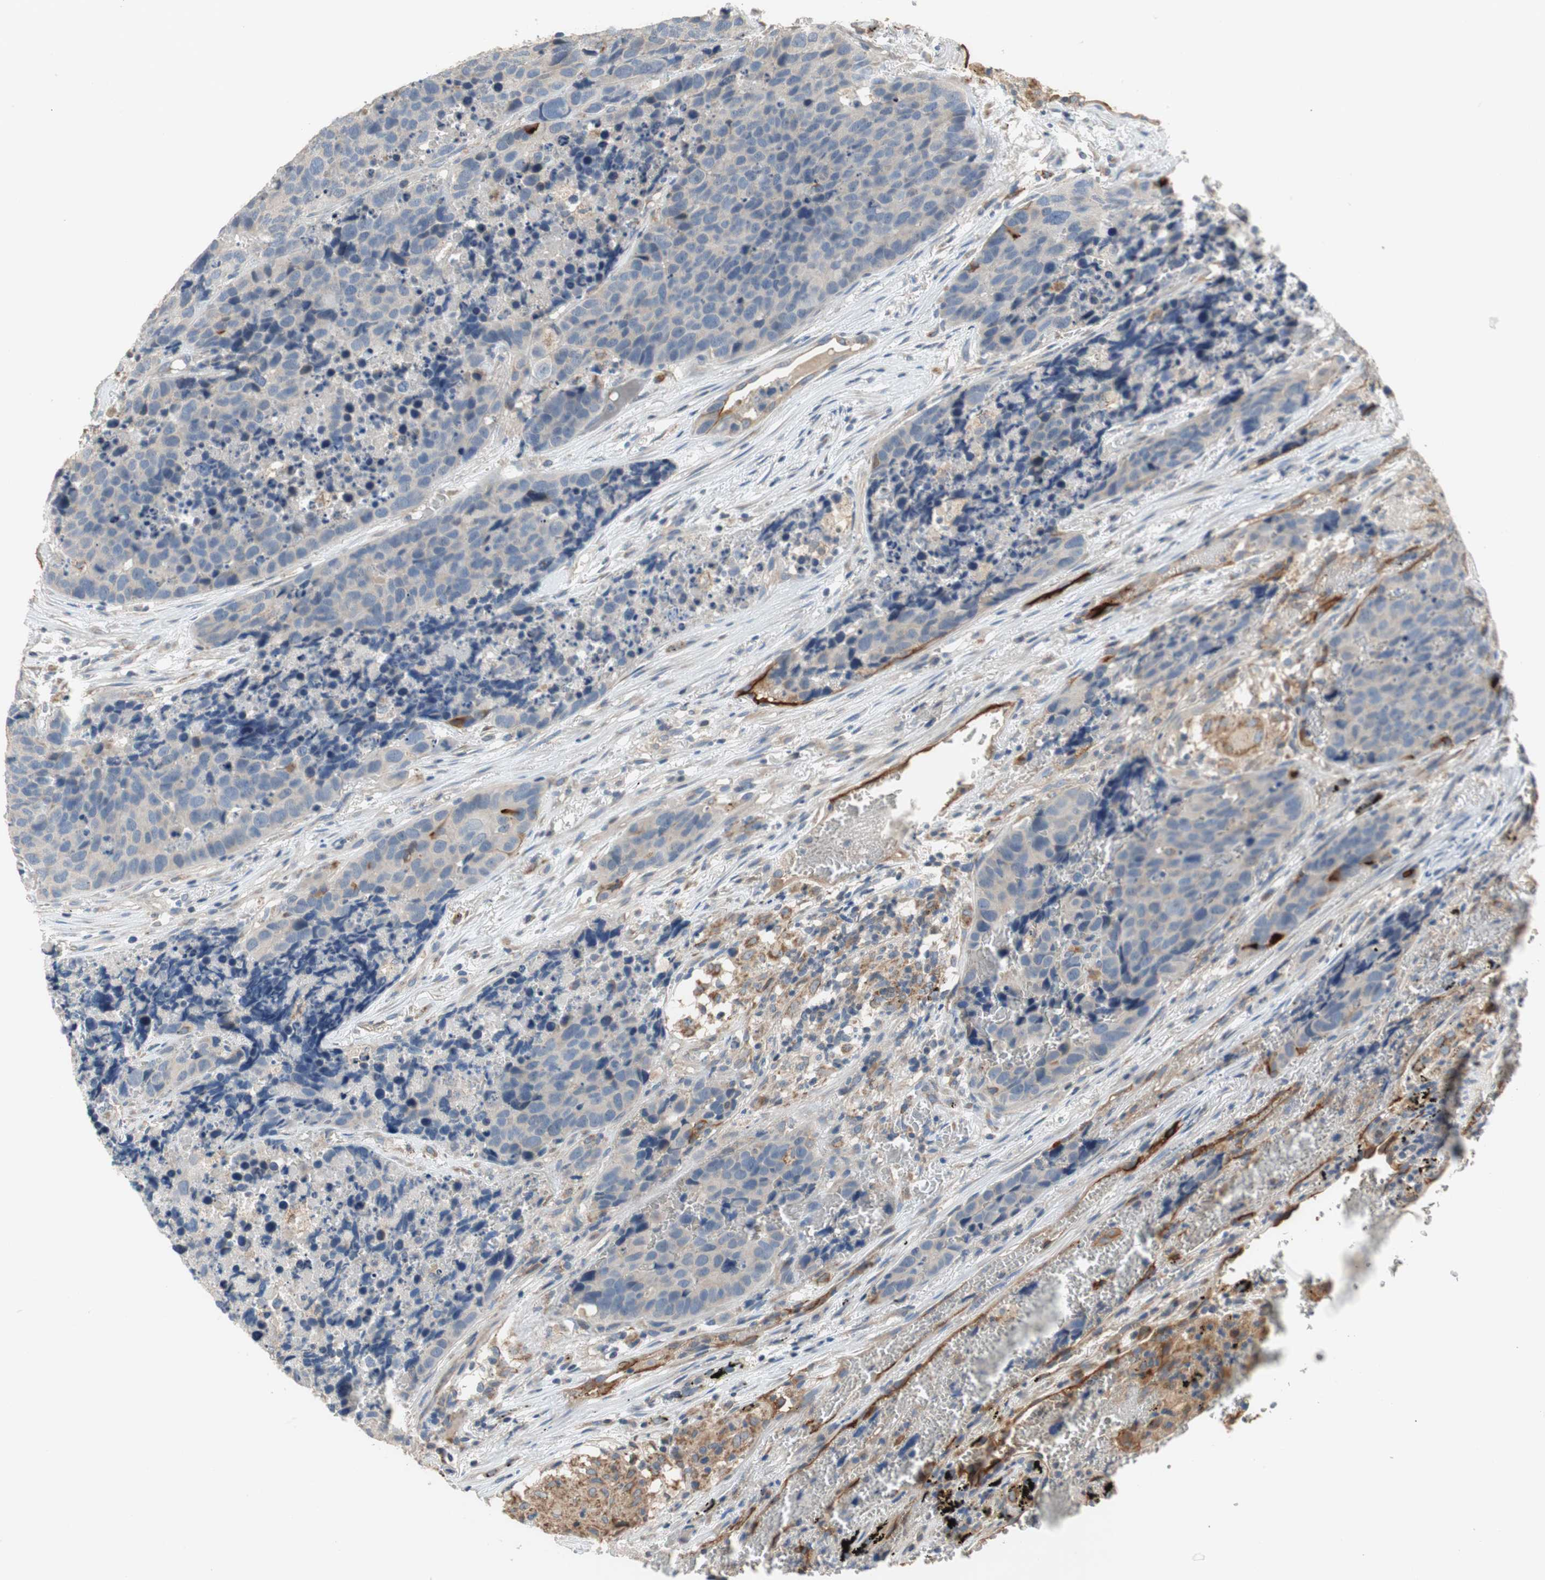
{"staining": {"intensity": "negative", "quantity": "none", "location": "none"}, "tissue": "carcinoid", "cell_type": "Tumor cells", "image_type": "cancer", "snomed": [{"axis": "morphology", "description": "Carcinoid, malignant, NOS"}, {"axis": "topography", "description": "Lung"}], "caption": "Immunohistochemistry (IHC) histopathology image of neoplastic tissue: human carcinoid stained with DAB displays no significant protein expression in tumor cells.", "gene": "ALPL", "patient": {"sex": "male", "age": 60}}